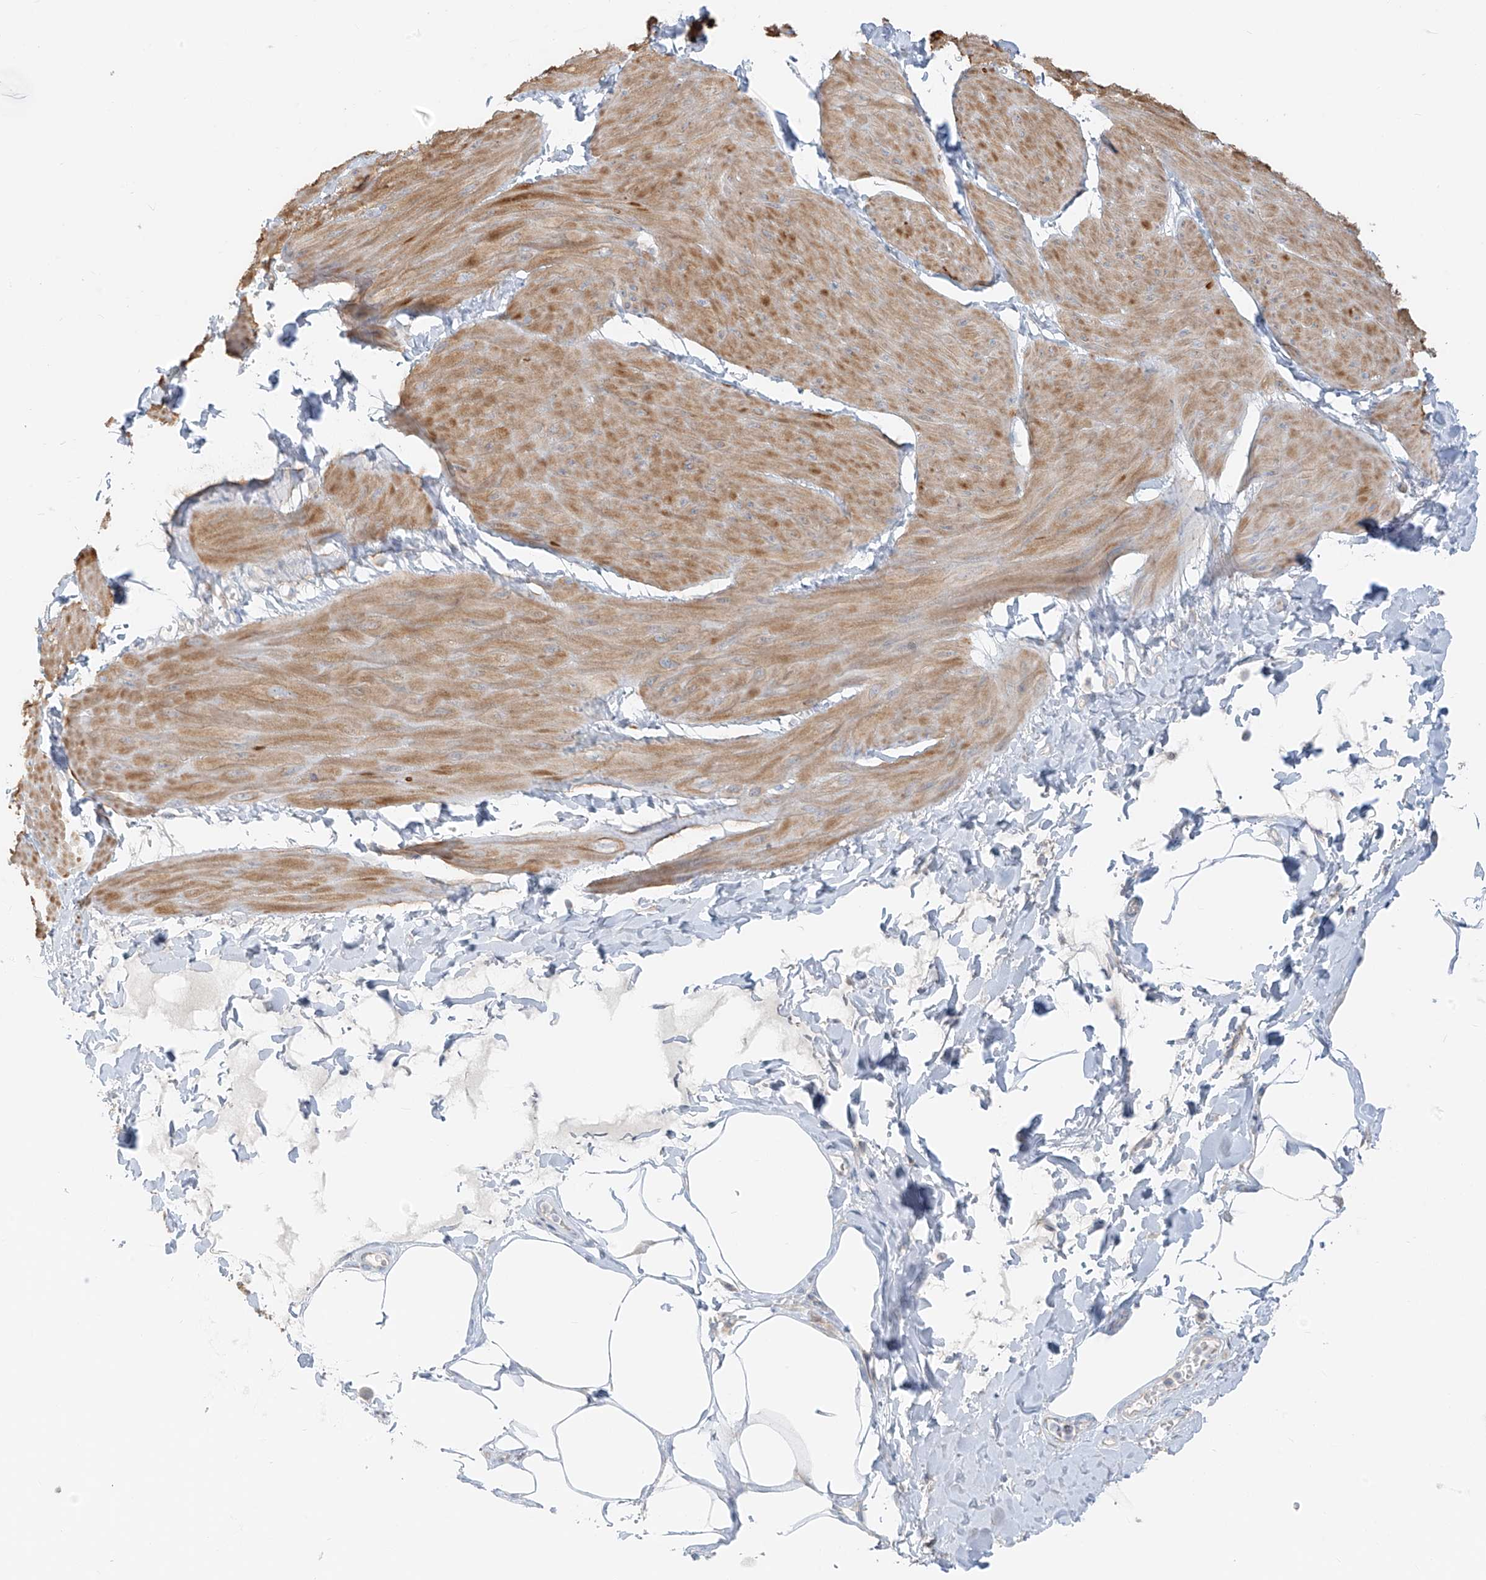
{"staining": {"intensity": "moderate", "quantity": "25%-75%", "location": "cytoplasmic/membranous"}, "tissue": "smooth muscle", "cell_type": "Smooth muscle cells", "image_type": "normal", "snomed": [{"axis": "morphology", "description": "Urothelial carcinoma, High grade"}, {"axis": "topography", "description": "Urinary bladder"}], "caption": "Immunohistochemical staining of normal human smooth muscle demonstrates medium levels of moderate cytoplasmic/membranous positivity in approximately 25%-75% of smooth muscle cells.", "gene": "UST", "patient": {"sex": "male", "age": 46}}